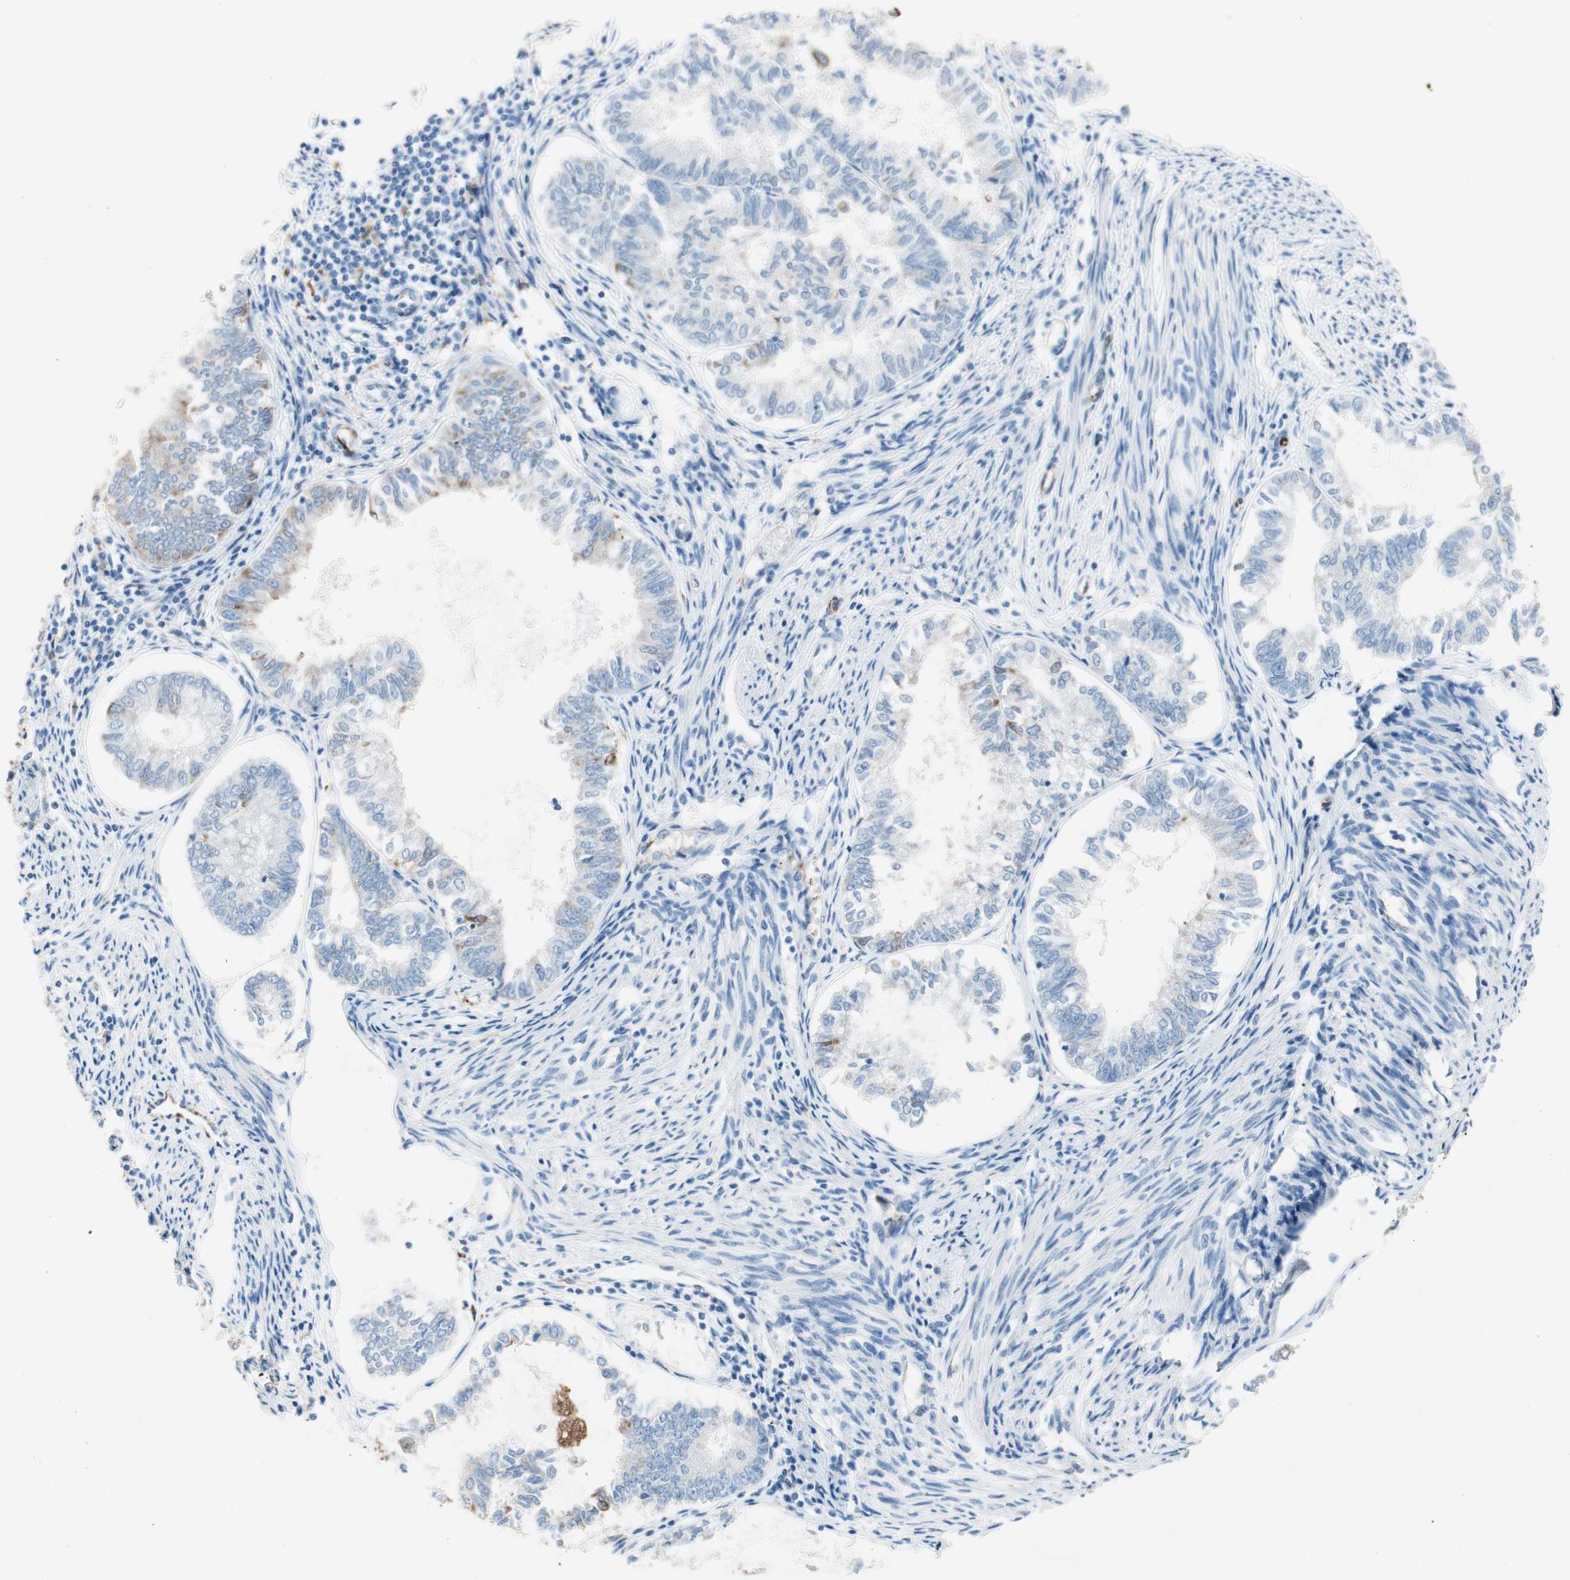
{"staining": {"intensity": "weak", "quantity": "<25%", "location": "cytoplasmic/membranous"}, "tissue": "endometrial cancer", "cell_type": "Tumor cells", "image_type": "cancer", "snomed": [{"axis": "morphology", "description": "Adenocarcinoma, NOS"}, {"axis": "topography", "description": "Endometrium"}], "caption": "Histopathology image shows no significant protein expression in tumor cells of adenocarcinoma (endometrial).", "gene": "GLUL", "patient": {"sex": "female", "age": 86}}